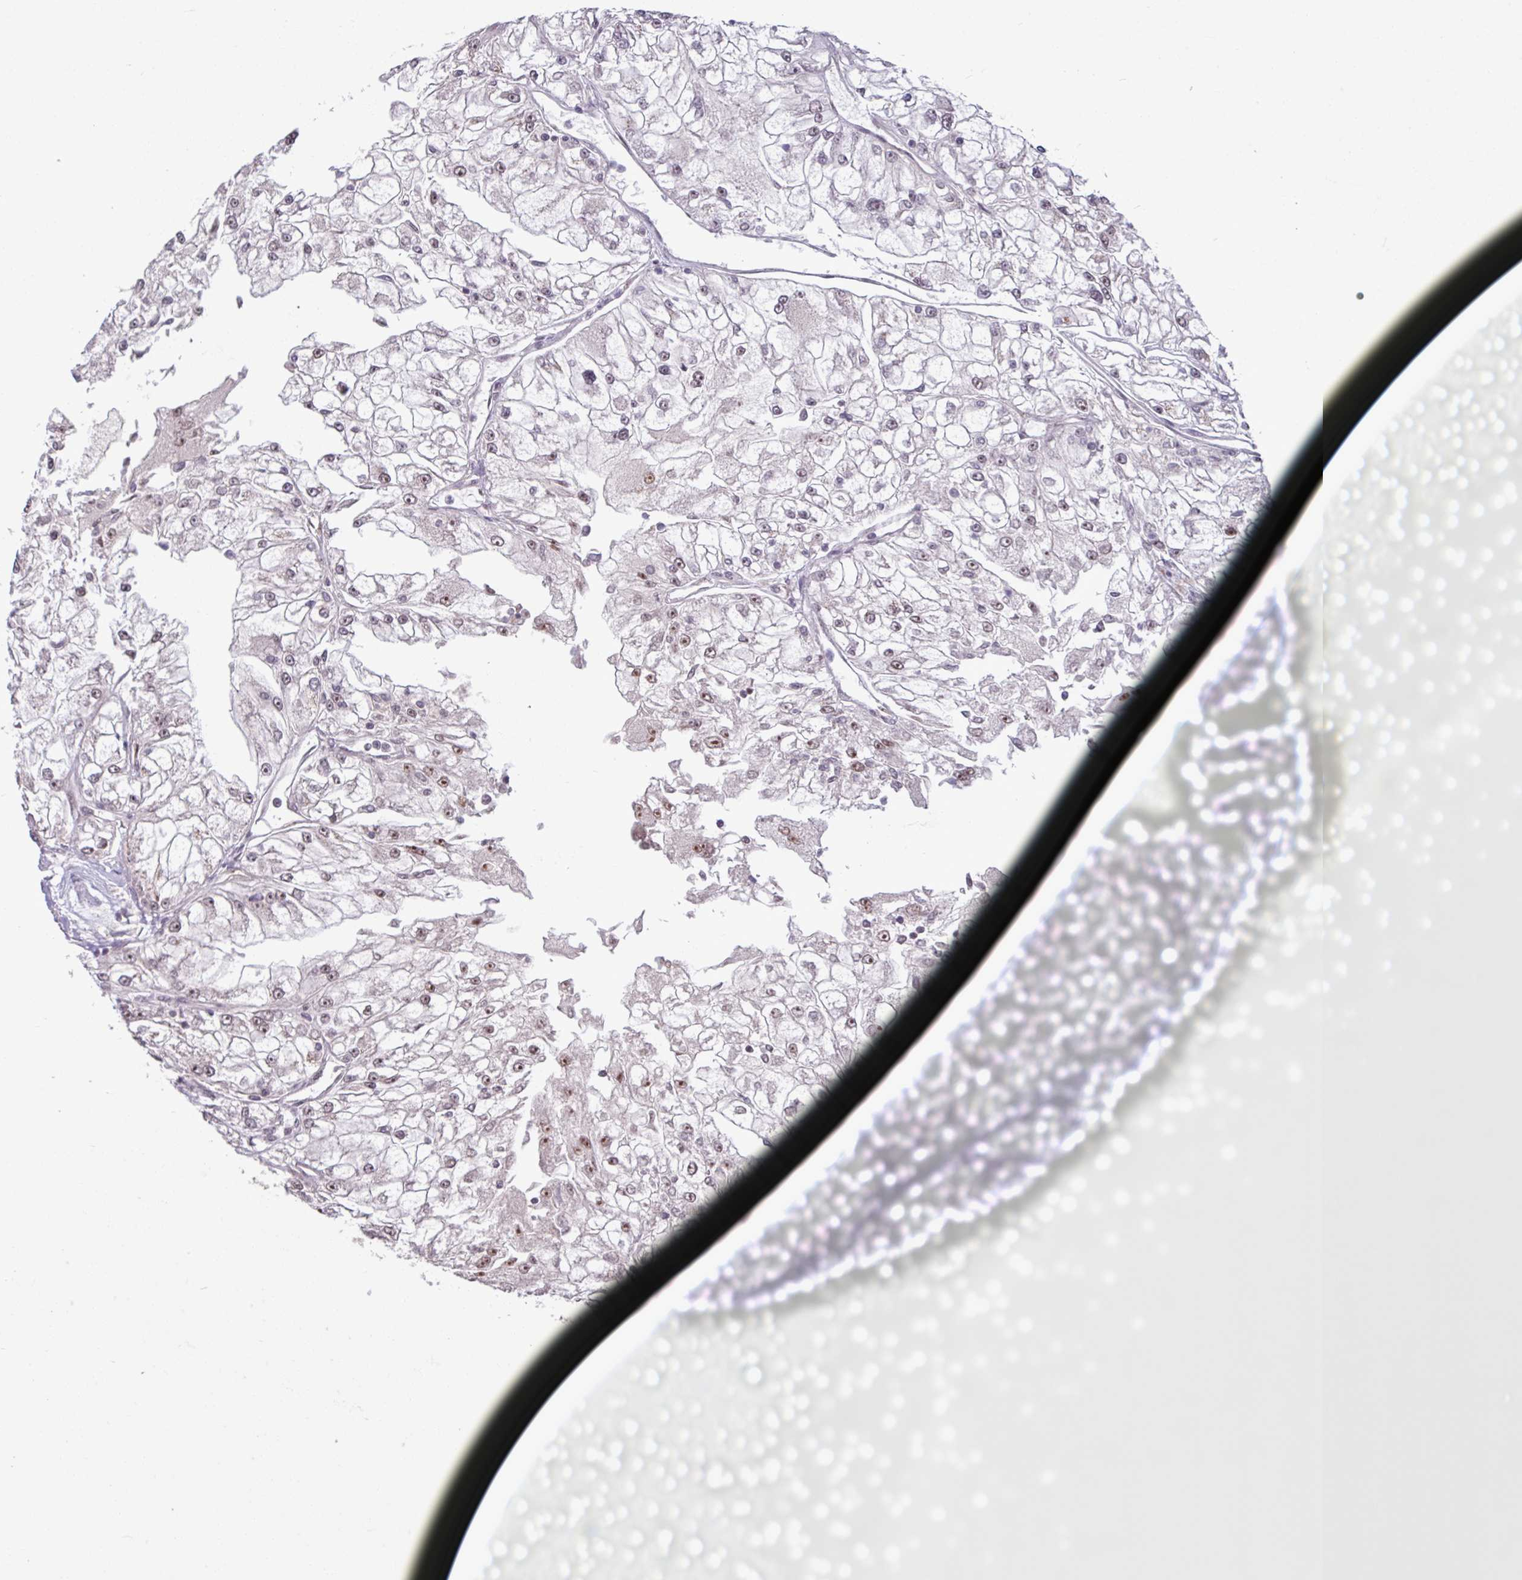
{"staining": {"intensity": "weak", "quantity": "25%-75%", "location": "nuclear"}, "tissue": "renal cancer", "cell_type": "Tumor cells", "image_type": "cancer", "snomed": [{"axis": "morphology", "description": "Adenocarcinoma, NOS"}, {"axis": "topography", "description": "Kidney"}], "caption": "Immunohistochemistry micrograph of neoplastic tissue: human adenocarcinoma (renal) stained using immunohistochemistry shows low levels of weak protein expression localized specifically in the nuclear of tumor cells, appearing as a nuclear brown color.", "gene": "TDG", "patient": {"sex": "female", "age": 72}}